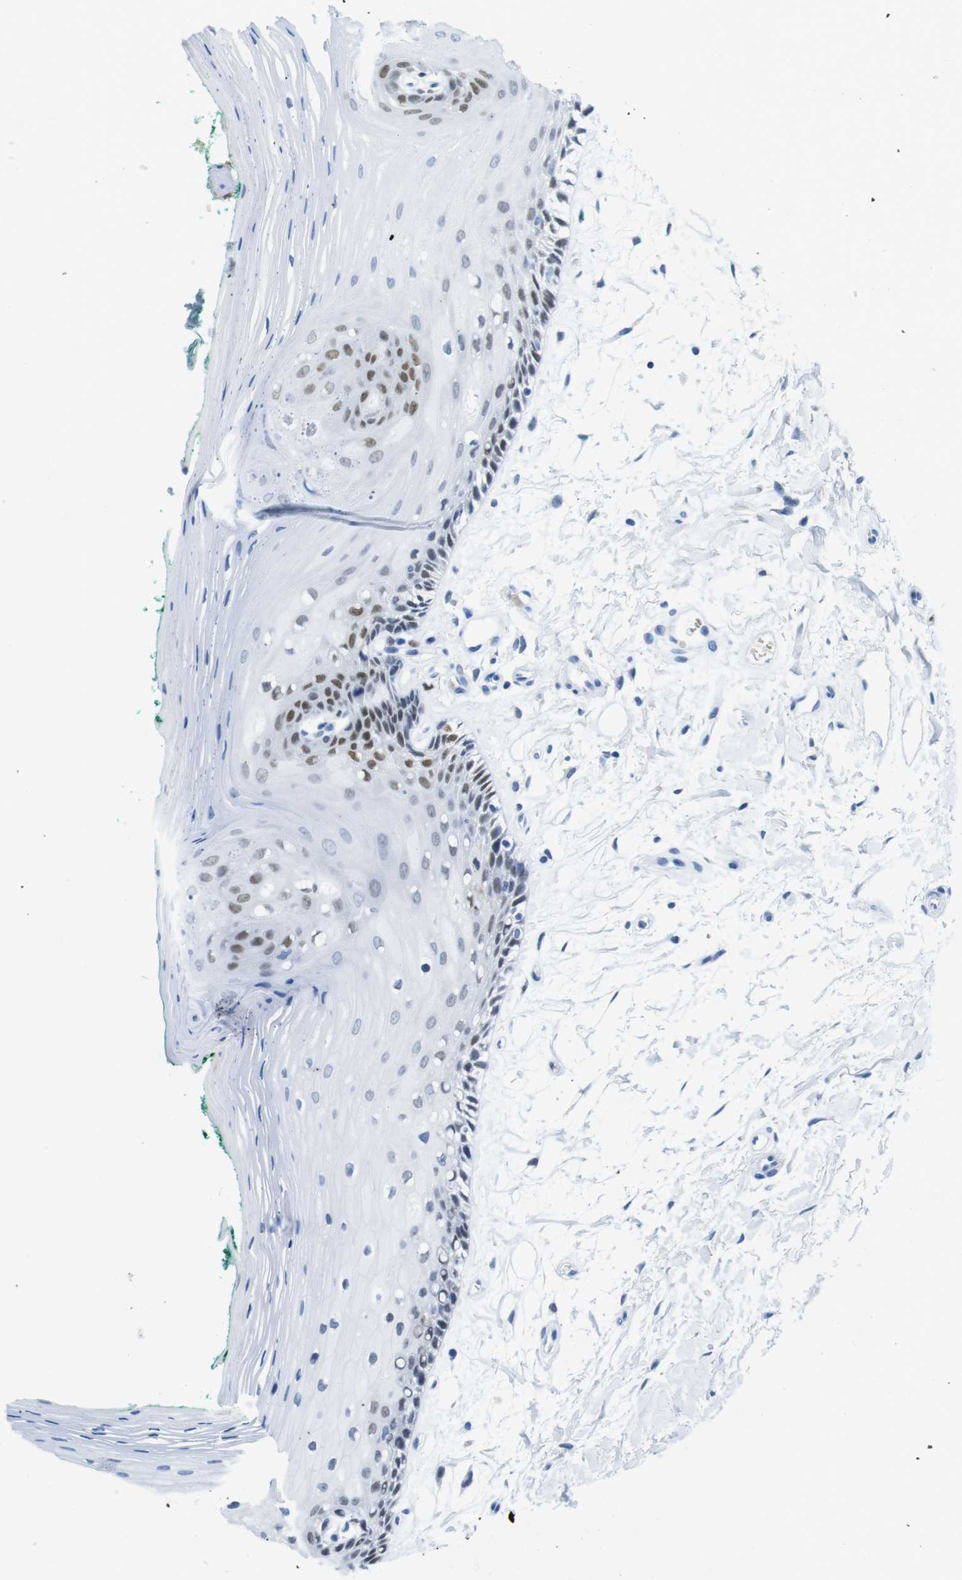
{"staining": {"intensity": "moderate", "quantity": "25%-75%", "location": "nuclear"}, "tissue": "oral mucosa", "cell_type": "Squamous epithelial cells", "image_type": "normal", "snomed": [{"axis": "morphology", "description": "Normal tissue, NOS"}, {"axis": "topography", "description": "Skeletal muscle"}, {"axis": "topography", "description": "Oral tissue"}, {"axis": "topography", "description": "Peripheral nerve tissue"}], "caption": "Protein staining demonstrates moderate nuclear staining in approximately 25%-75% of squamous epithelial cells in unremarkable oral mucosa. The protein of interest is shown in brown color, while the nuclei are stained blue.", "gene": "TFAP2C", "patient": {"sex": "female", "age": 84}}